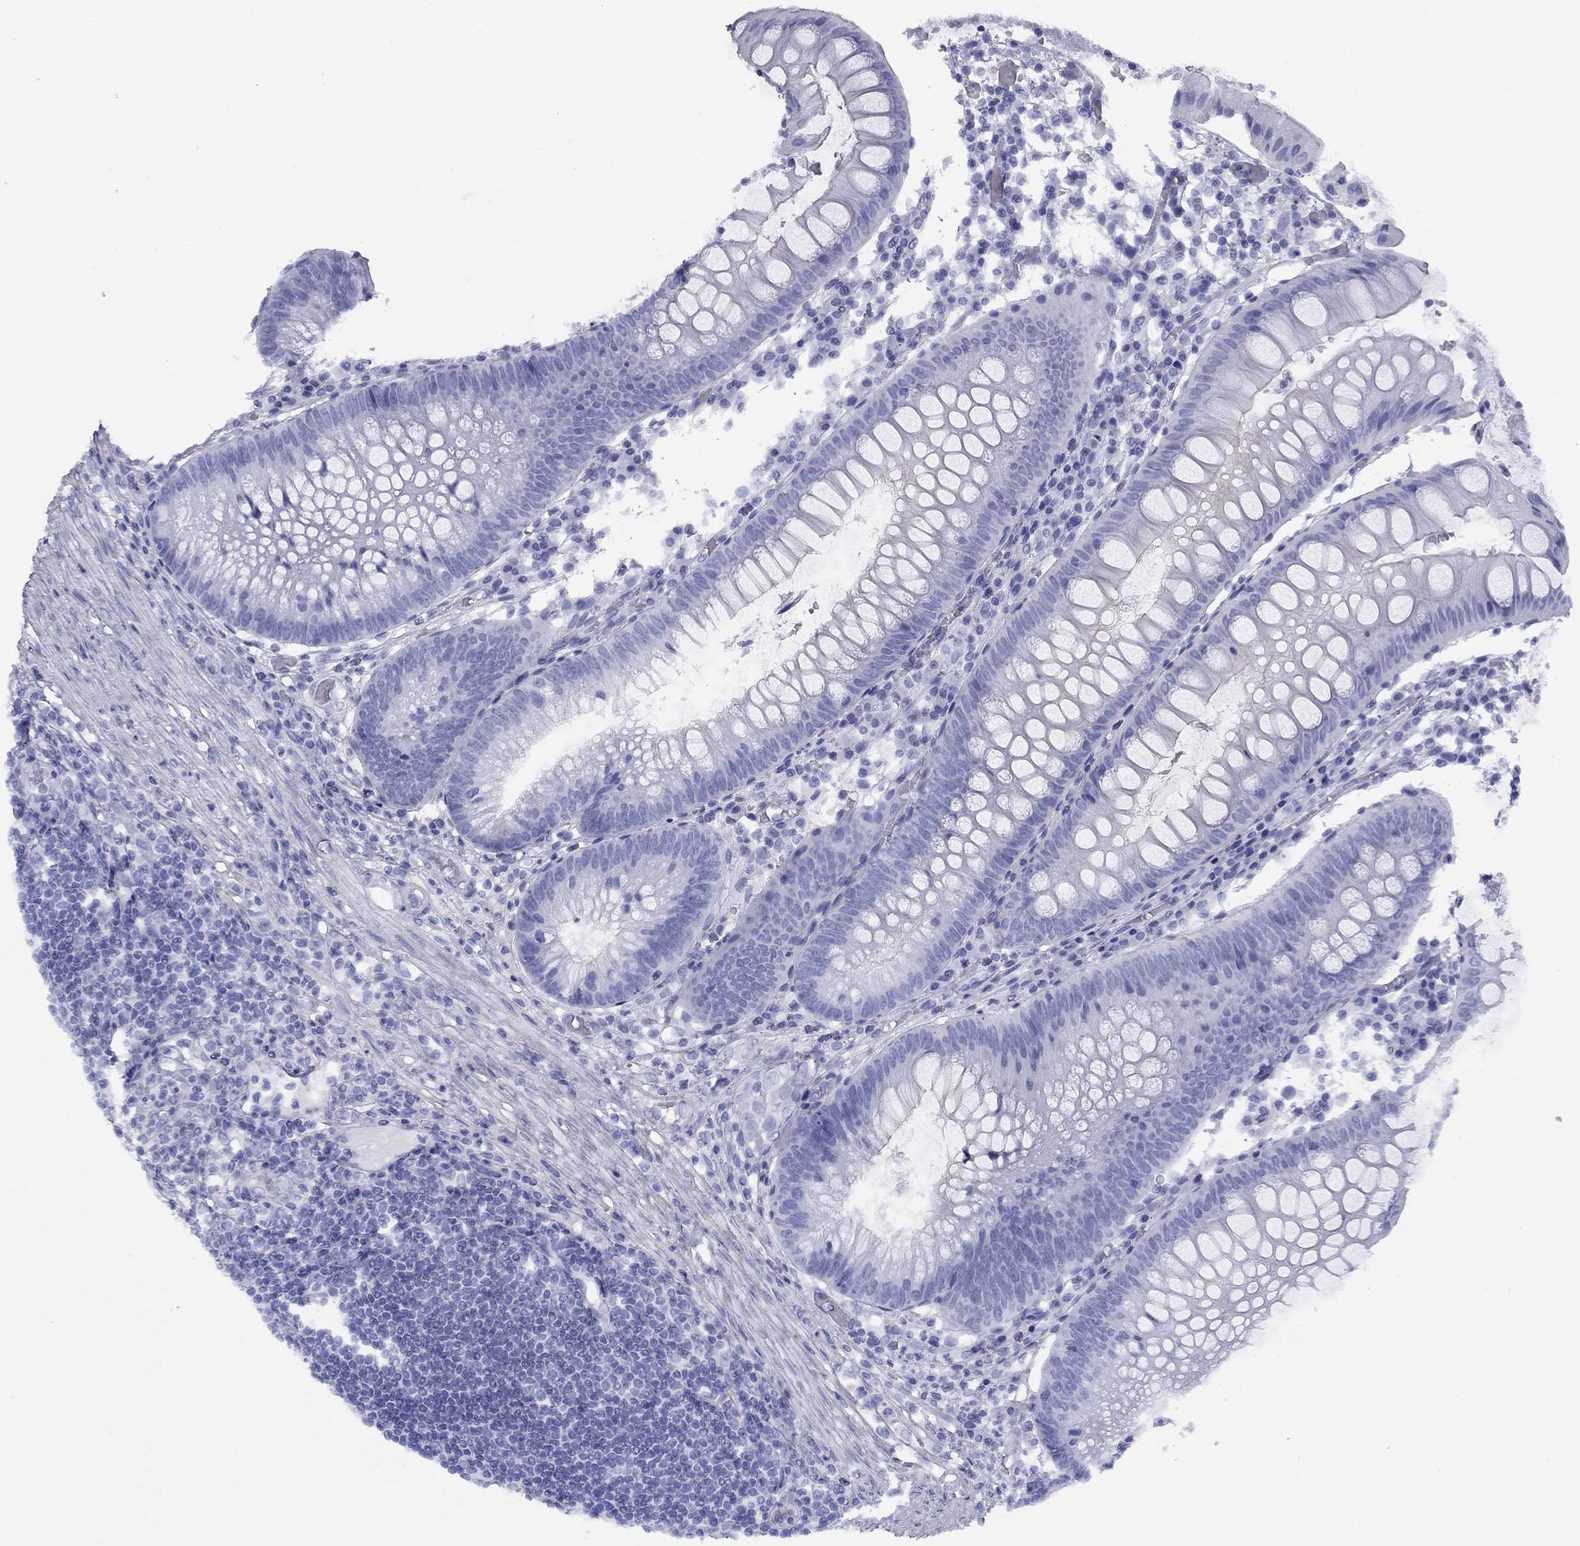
{"staining": {"intensity": "negative", "quantity": "none", "location": "none"}, "tissue": "appendix", "cell_type": "Glandular cells", "image_type": "normal", "snomed": [{"axis": "morphology", "description": "Normal tissue, NOS"}, {"axis": "morphology", "description": "Inflammation, NOS"}, {"axis": "topography", "description": "Appendix"}], "caption": "The histopathology image reveals no significant expression in glandular cells of appendix. (IHC, brightfield microscopy, high magnification).", "gene": "TIGD4", "patient": {"sex": "male", "age": 16}}